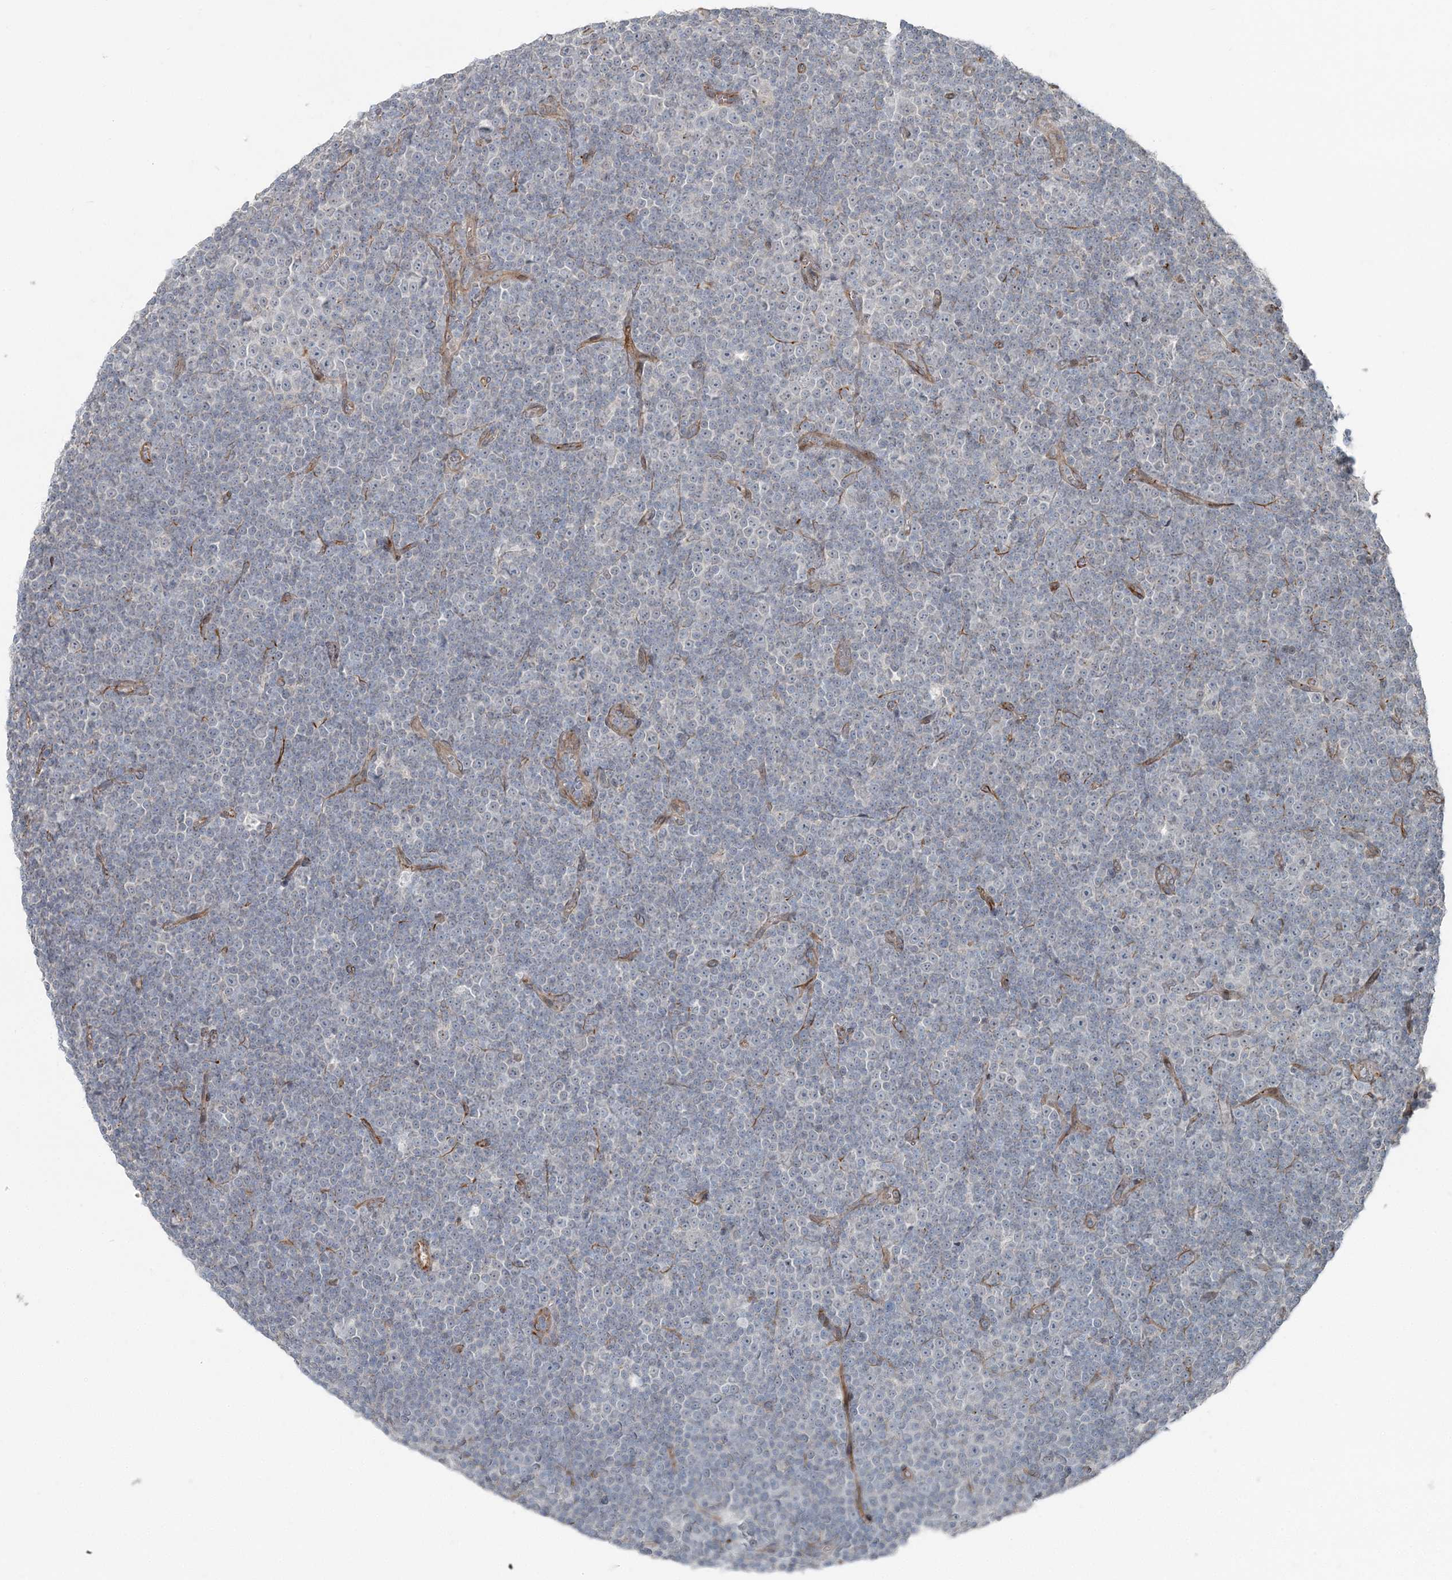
{"staining": {"intensity": "negative", "quantity": "none", "location": "none"}, "tissue": "lymphoma", "cell_type": "Tumor cells", "image_type": "cancer", "snomed": [{"axis": "morphology", "description": "Malignant lymphoma, non-Hodgkin's type, Low grade"}, {"axis": "topography", "description": "Lymph node"}], "caption": "This micrograph is of malignant lymphoma, non-Hodgkin's type (low-grade) stained with IHC to label a protein in brown with the nuclei are counter-stained blue. There is no staining in tumor cells.", "gene": "FBXL17", "patient": {"sex": "female", "age": 67}}